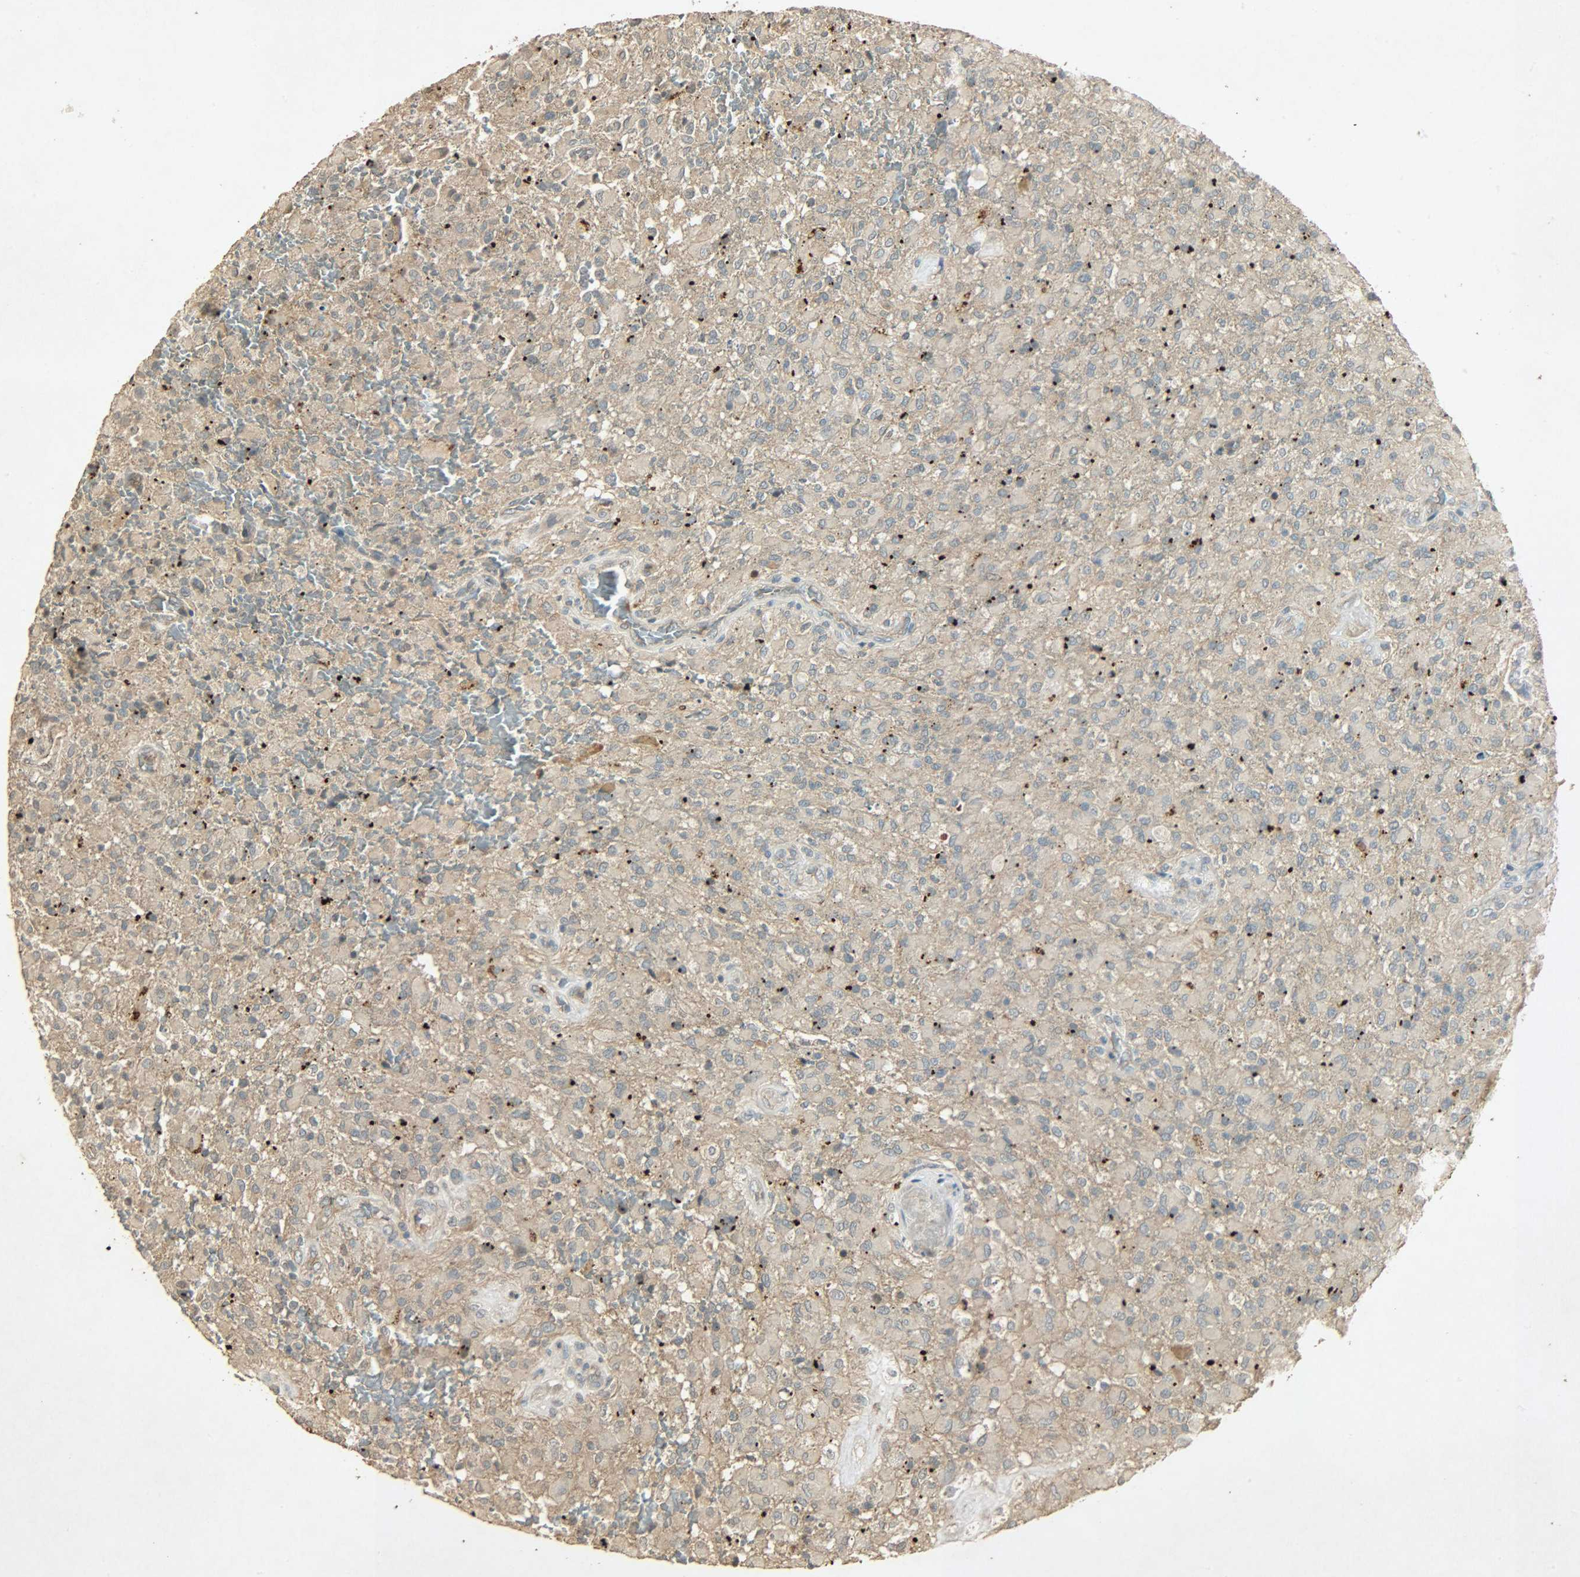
{"staining": {"intensity": "weak", "quantity": ">75%", "location": "cytoplasmic/membranous"}, "tissue": "glioma", "cell_type": "Tumor cells", "image_type": "cancer", "snomed": [{"axis": "morphology", "description": "Glioma, malignant, High grade"}, {"axis": "topography", "description": "Brain"}], "caption": "Protein staining shows weak cytoplasmic/membranous expression in about >75% of tumor cells in high-grade glioma (malignant). The staining was performed using DAB to visualize the protein expression in brown, while the nuclei were stained in blue with hematoxylin (Magnification: 20x).", "gene": "ATP2B1", "patient": {"sex": "male", "age": 71}}